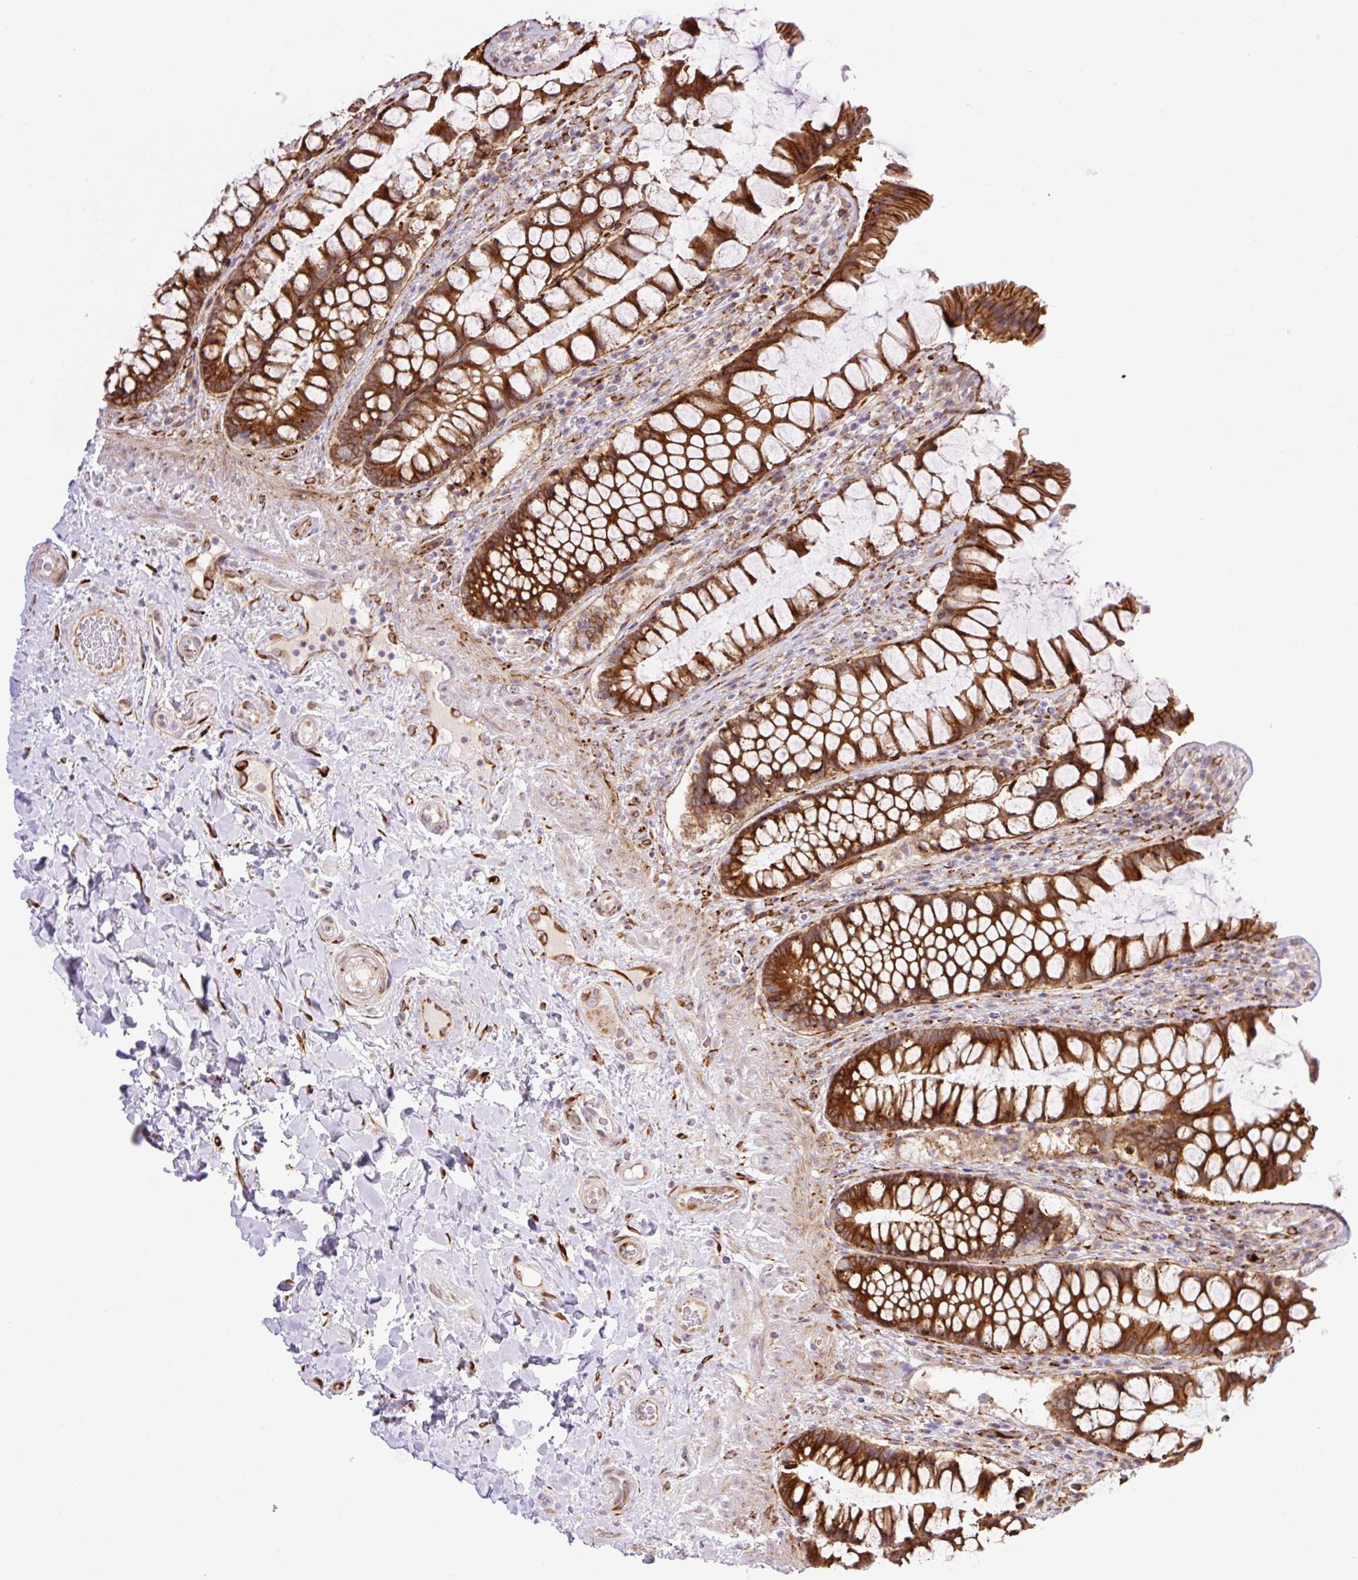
{"staining": {"intensity": "strong", "quantity": ">75%", "location": "cytoplasmic/membranous"}, "tissue": "rectum", "cell_type": "Glandular cells", "image_type": "normal", "snomed": [{"axis": "morphology", "description": "Normal tissue, NOS"}, {"axis": "topography", "description": "Rectum"}], "caption": "Protein staining shows strong cytoplasmic/membranous positivity in about >75% of glandular cells in unremarkable rectum. (DAB IHC with brightfield microscopy, high magnification).", "gene": "RAB30", "patient": {"sex": "female", "age": 58}}